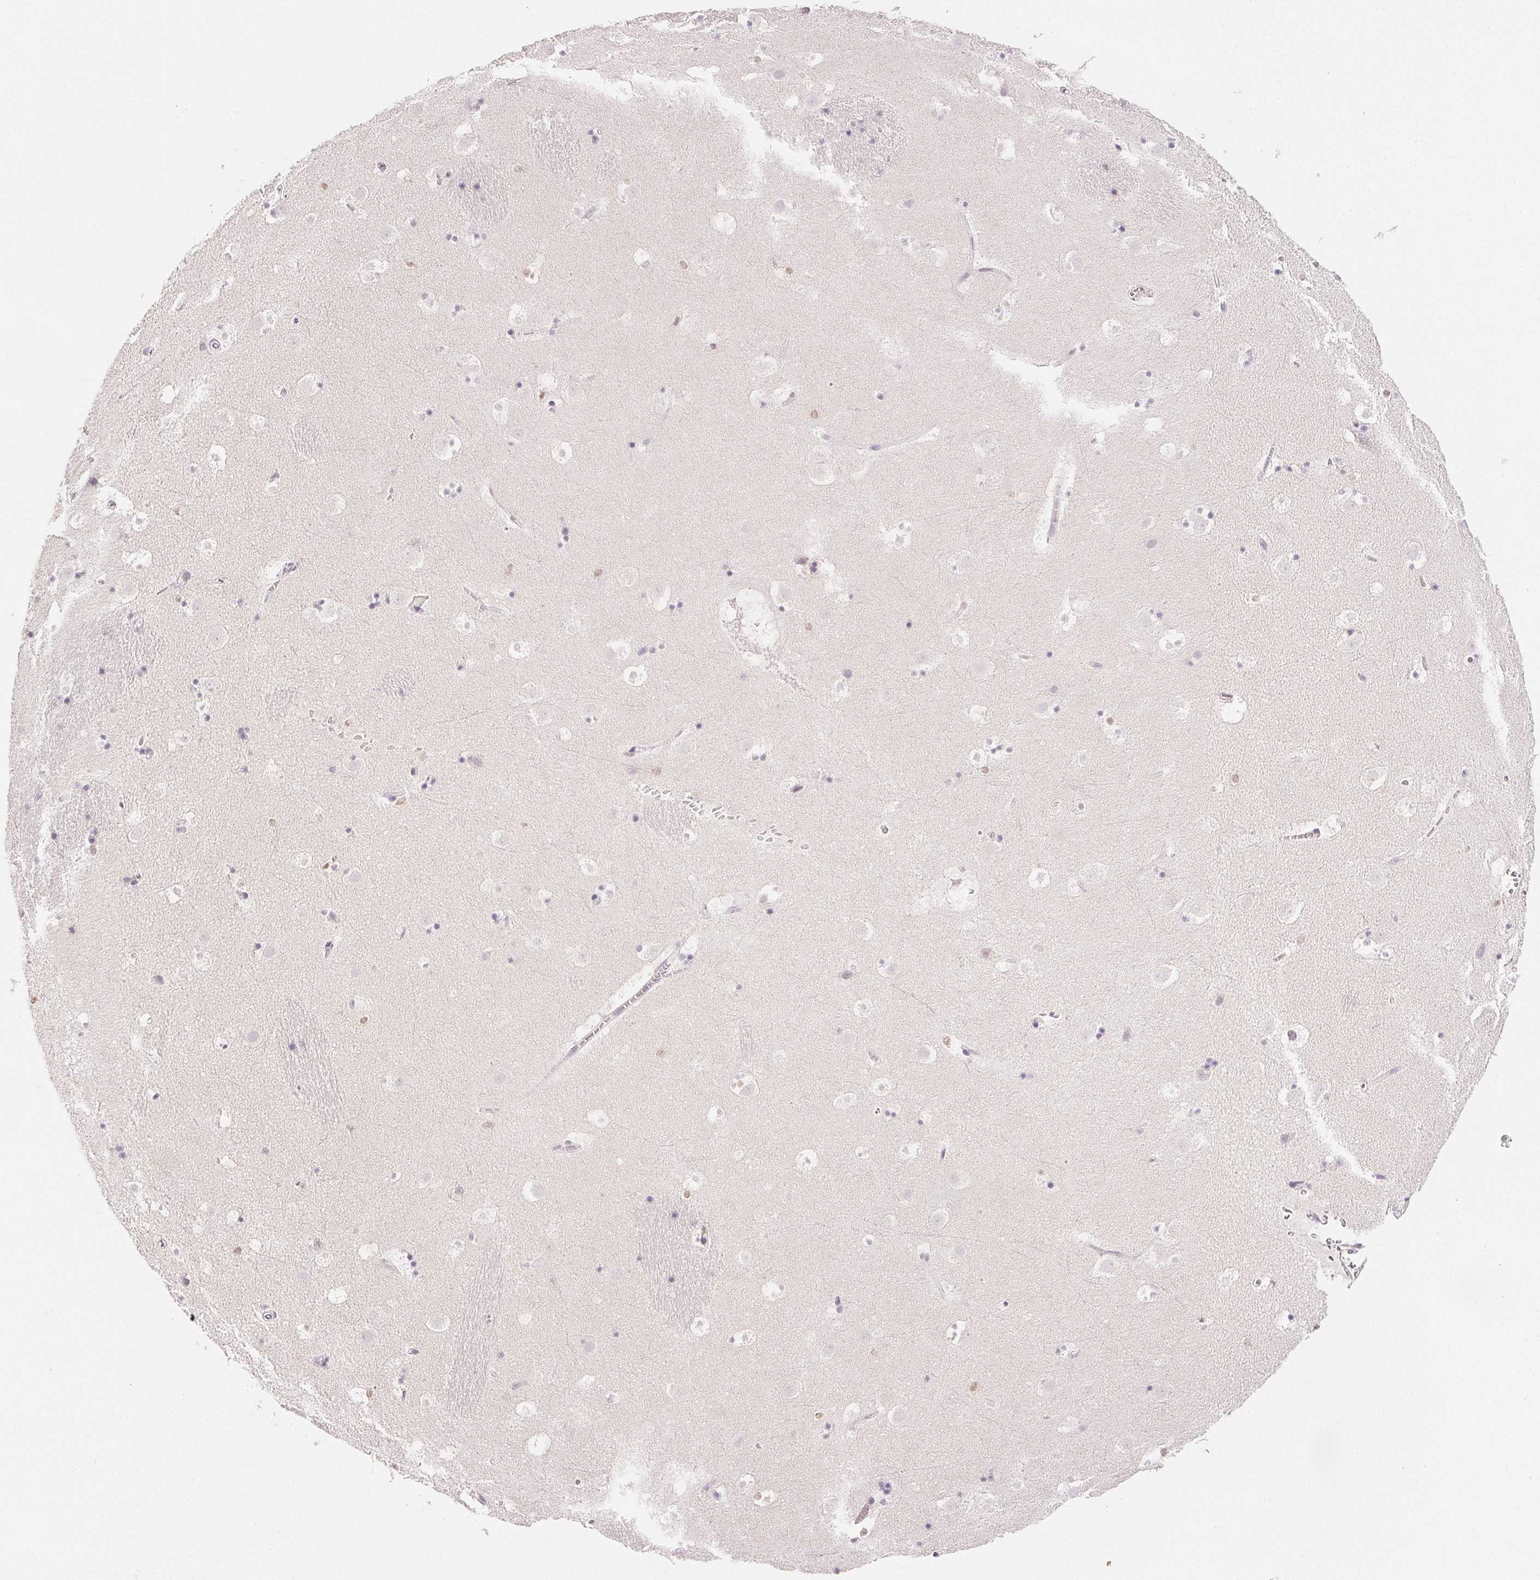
{"staining": {"intensity": "negative", "quantity": "none", "location": "none"}, "tissue": "caudate", "cell_type": "Glial cells", "image_type": "normal", "snomed": [{"axis": "morphology", "description": "Normal tissue, NOS"}, {"axis": "topography", "description": "Lateral ventricle wall"}], "caption": "An immunohistochemistry image of unremarkable caudate is shown. There is no staining in glial cells of caudate. (DAB IHC visualized using brightfield microscopy, high magnification).", "gene": "RUNX2", "patient": {"sex": "male", "age": 37}}